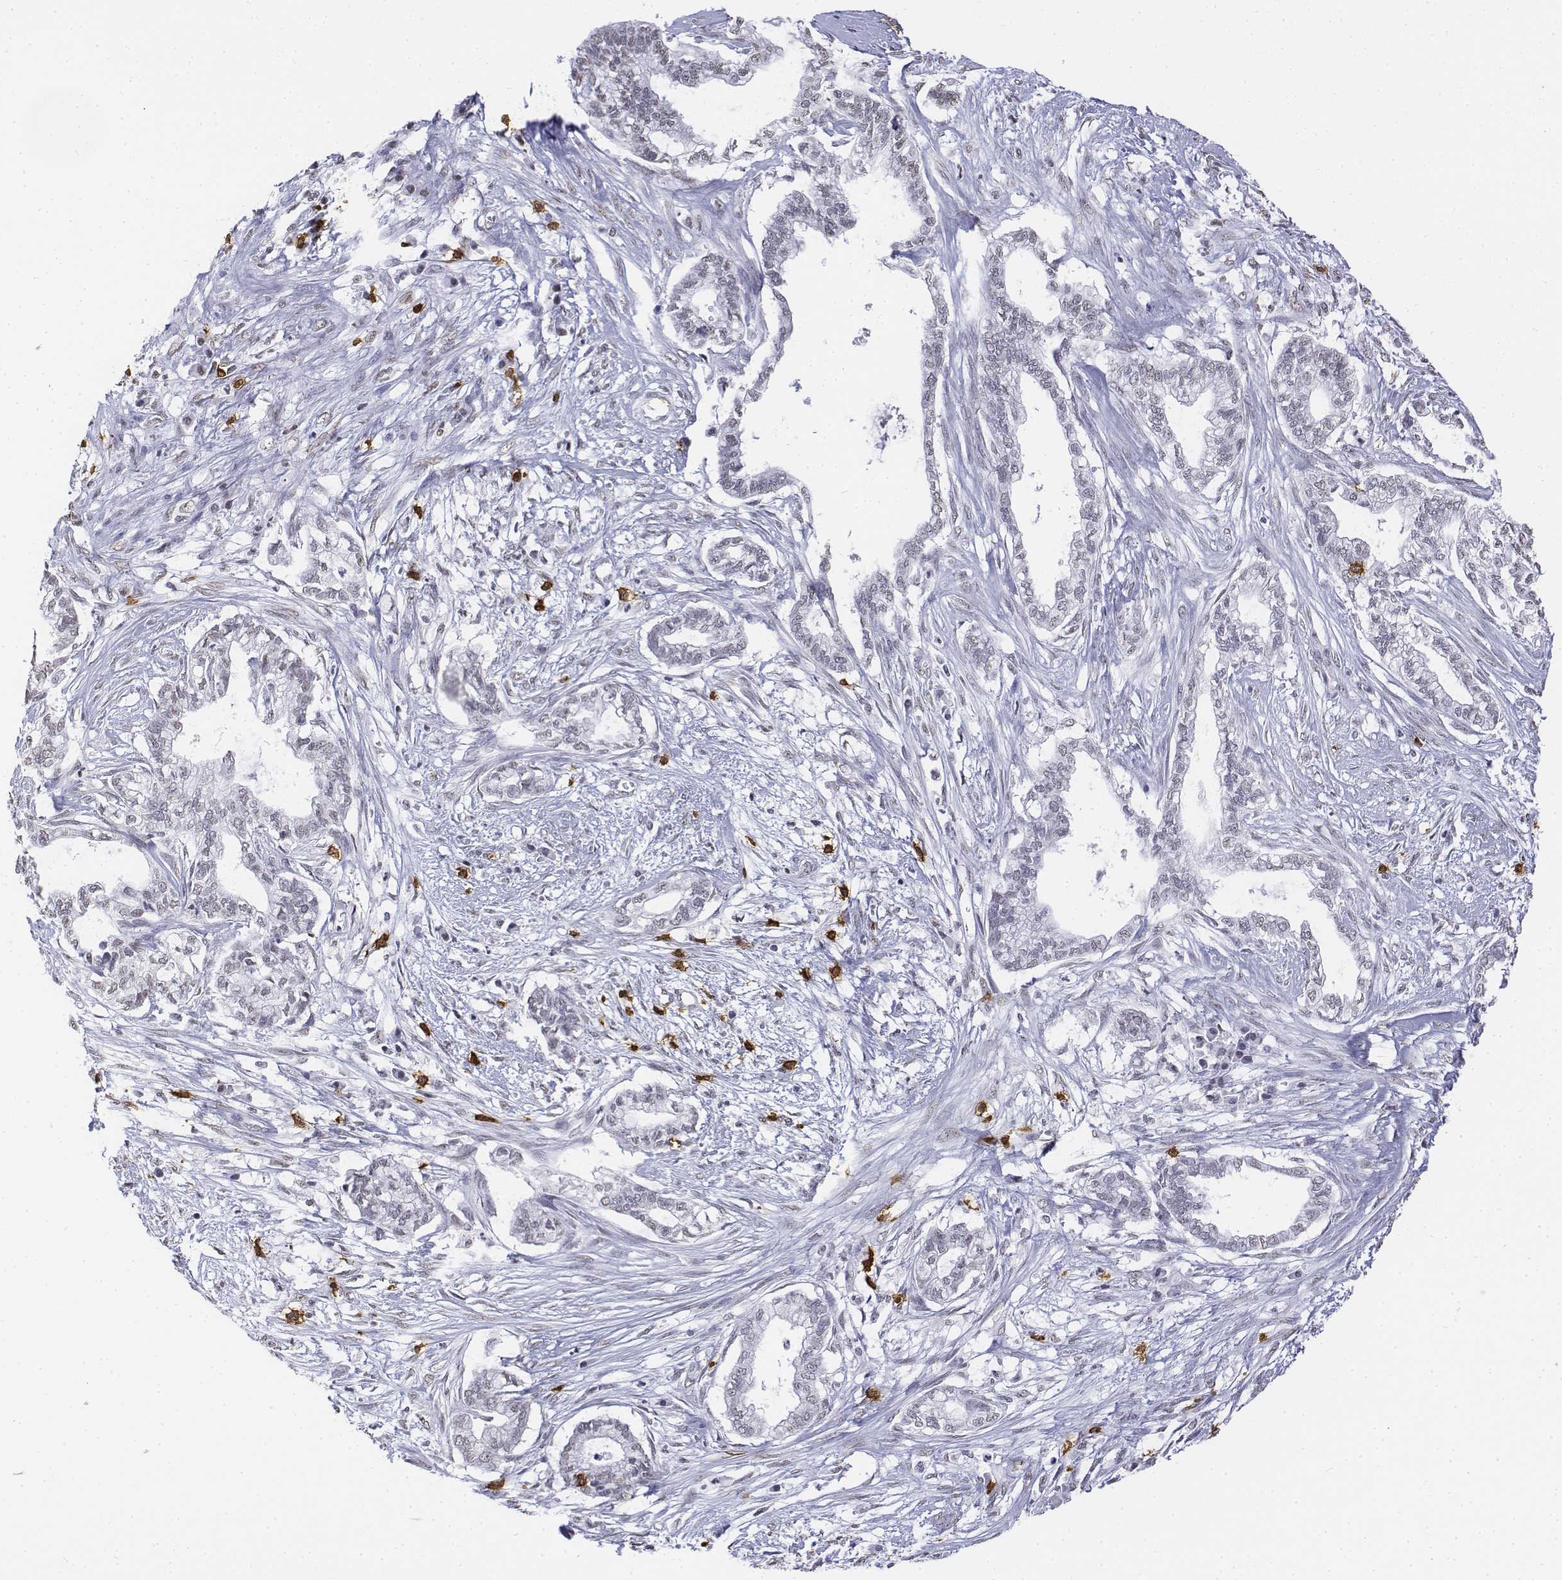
{"staining": {"intensity": "negative", "quantity": "none", "location": "none"}, "tissue": "cervical cancer", "cell_type": "Tumor cells", "image_type": "cancer", "snomed": [{"axis": "morphology", "description": "Adenocarcinoma, NOS"}, {"axis": "topography", "description": "Cervix"}], "caption": "Tumor cells are negative for protein expression in human cervical cancer (adenocarcinoma). The staining is performed using DAB brown chromogen with nuclei counter-stained in using hematoxylin.", "gene": "CD3E", "patient": {"sex": "female", "age": 62}}